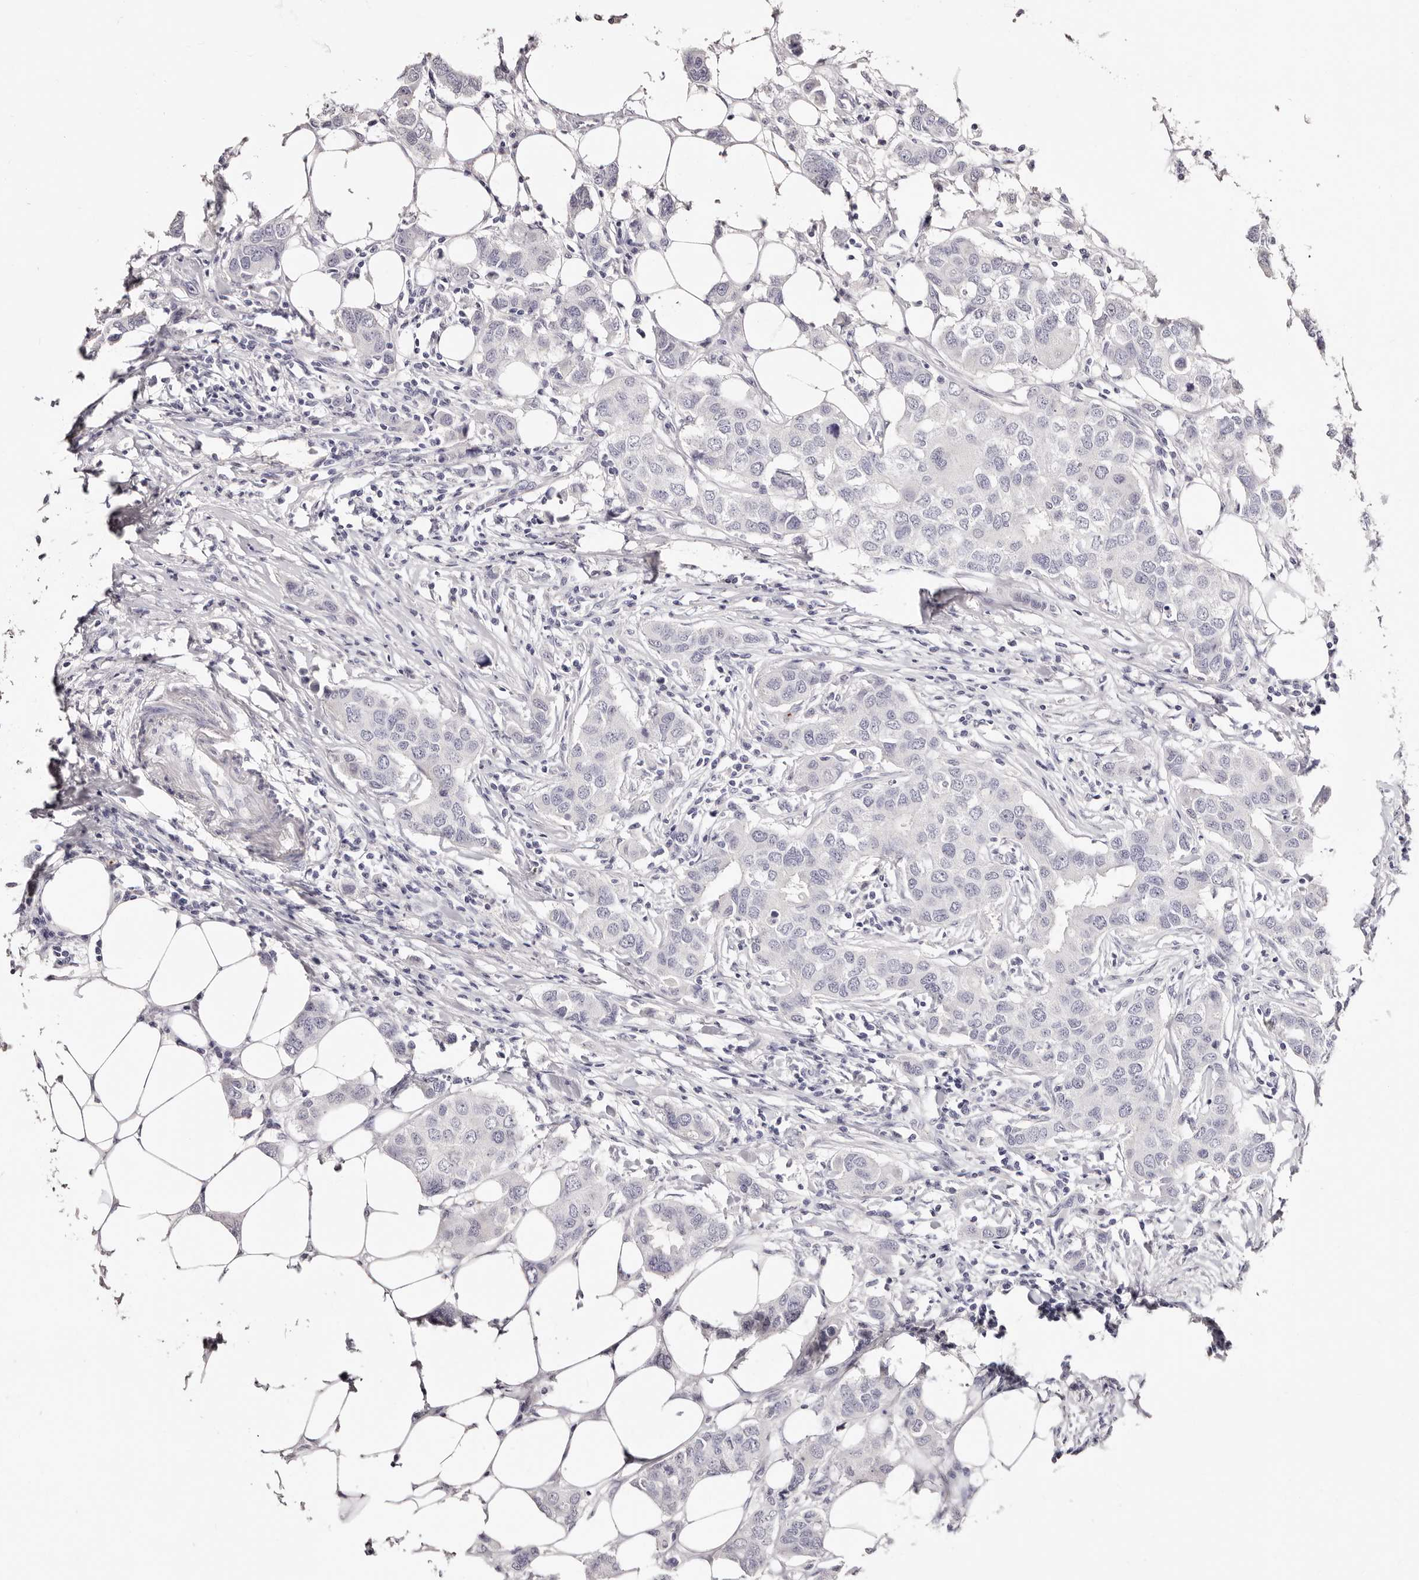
{"staining": {"intensity": "negative", "quantity": "none", "location": "none"}, "tissue": "breast cancer", "cell_type": "Tumor cells", "image_type": "cancer", "snomed": [{"axis": "morphology", "description": "Duct carcinoma"}, {"axis": "topography", "description": "Breast"}], "caption": "Tumor cells show no significant protein positivity in breast cancer.", "gene": "PF4", "patient": {"sex": "female", "age": 50}}